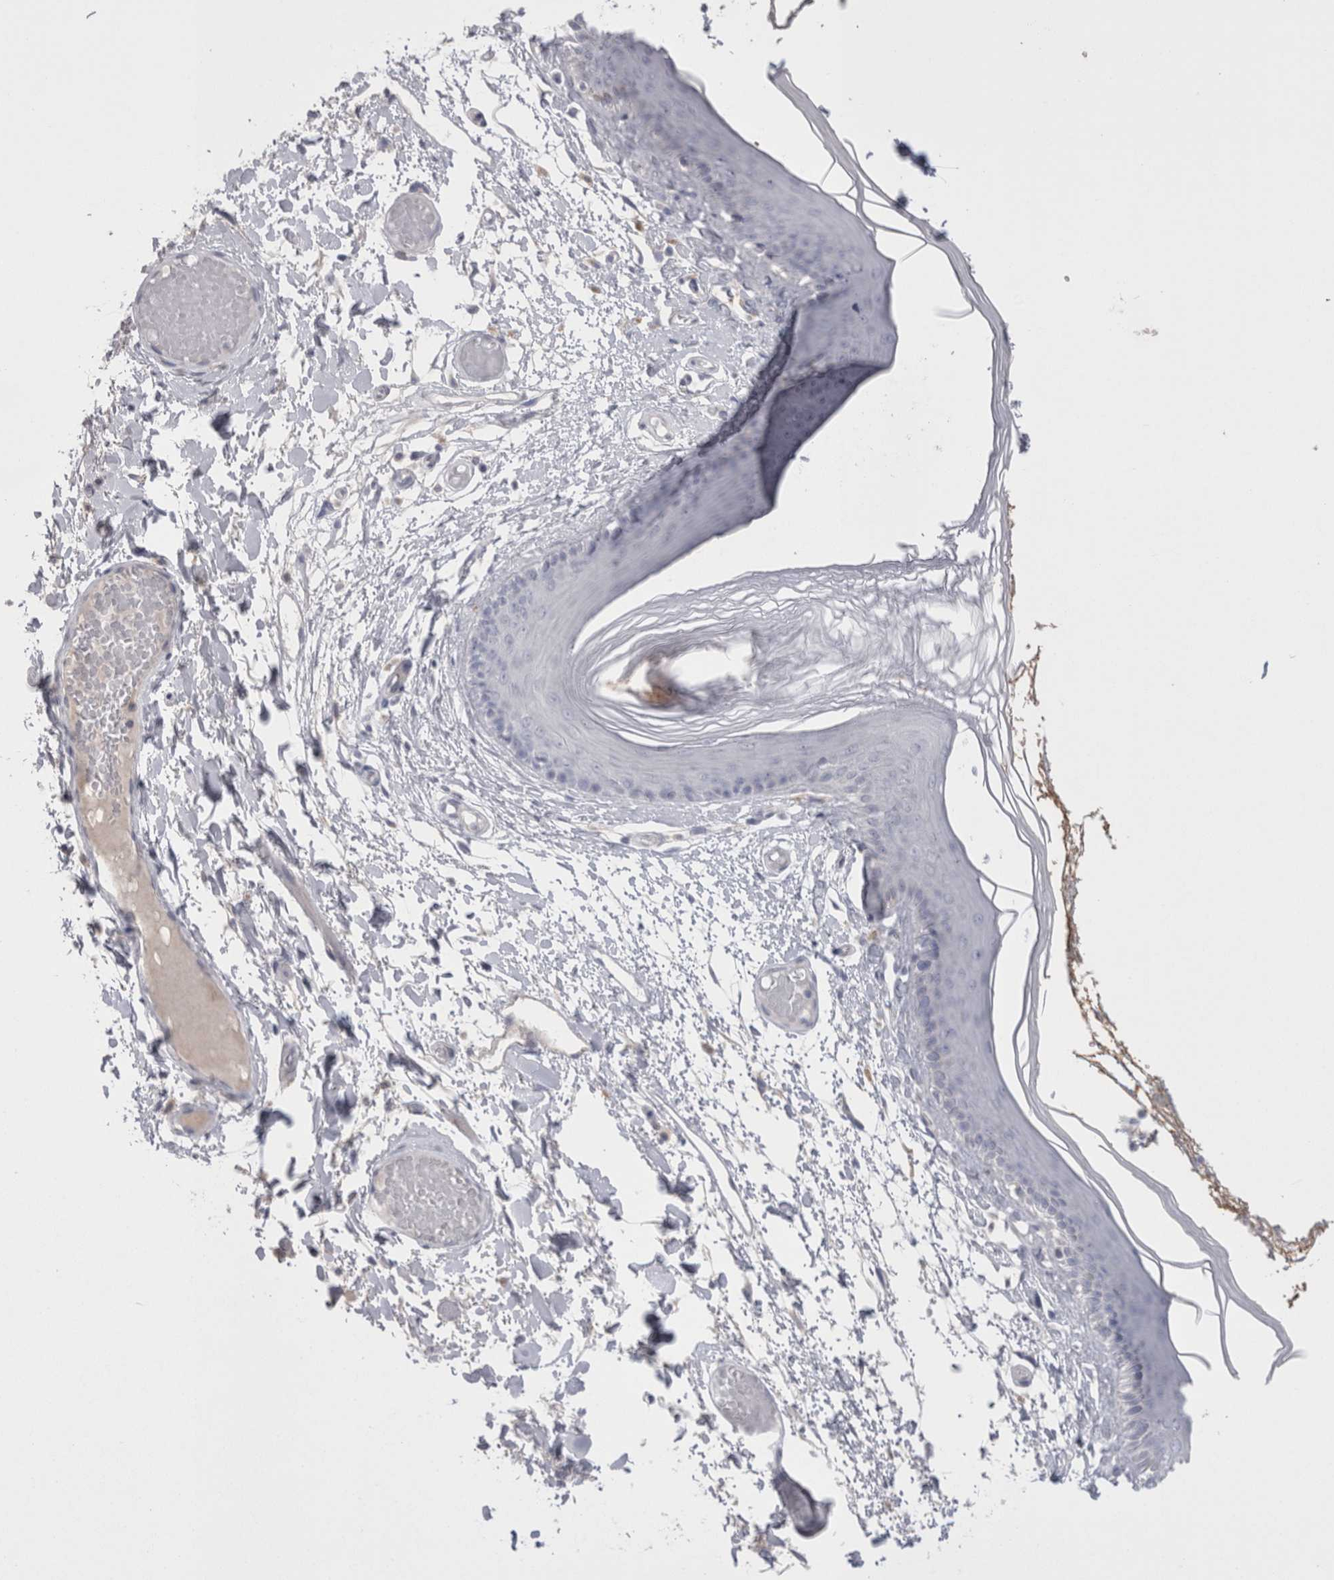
{"staining": {"intensity": "negative", "quantity": "none", "location": "none"}, "tissue": "skin", "cell_type": "Epidermal cells", "image_type": "normal", "snomed": [{"axis": "morphology", "description": "Normal tissue, NOS"}, {"axis": "topography", "description": "Vulva"}], "caption": "A high-resolution micrograph shows IHC staining of normal skin, which displays no significant staining in epidermal cells.", "gene": "EPDR1", "patient": {"sex": "female", "age": 73}}